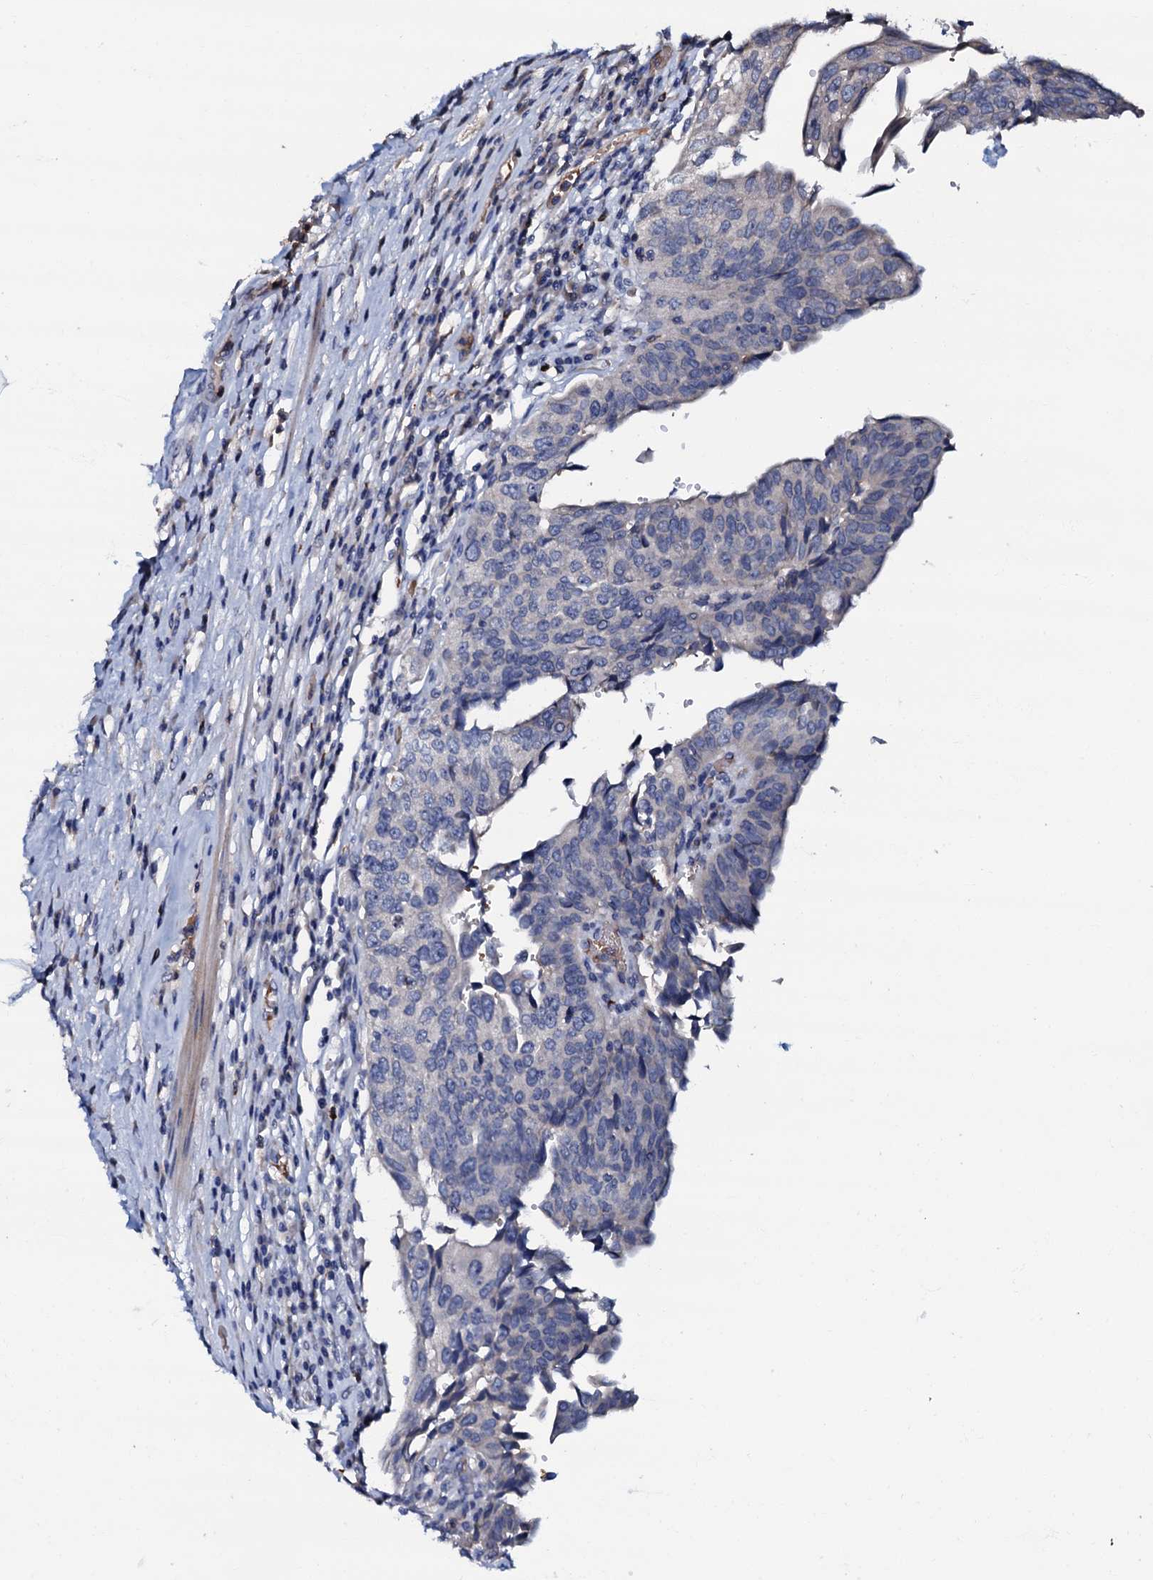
{"staining": {"intensity": "negative", "quantity": "none", "location": "none"}, "tissue": "urothelial cancer", "cell_type": "Tumor cells", "image_type": "cancer", "snomed": [{"axis": "morphology", "description": "Urothelial carcinoma, High grade"}, {"axis": "topography", "description": "Urinary bladder"}], "caption": "High-grade urothelial carcinoma was stained to show a protein in brown. There is no significant staining in tumor cells.", "gene": "CPNE2", "patient": {"sex": "female", "age": 80}}